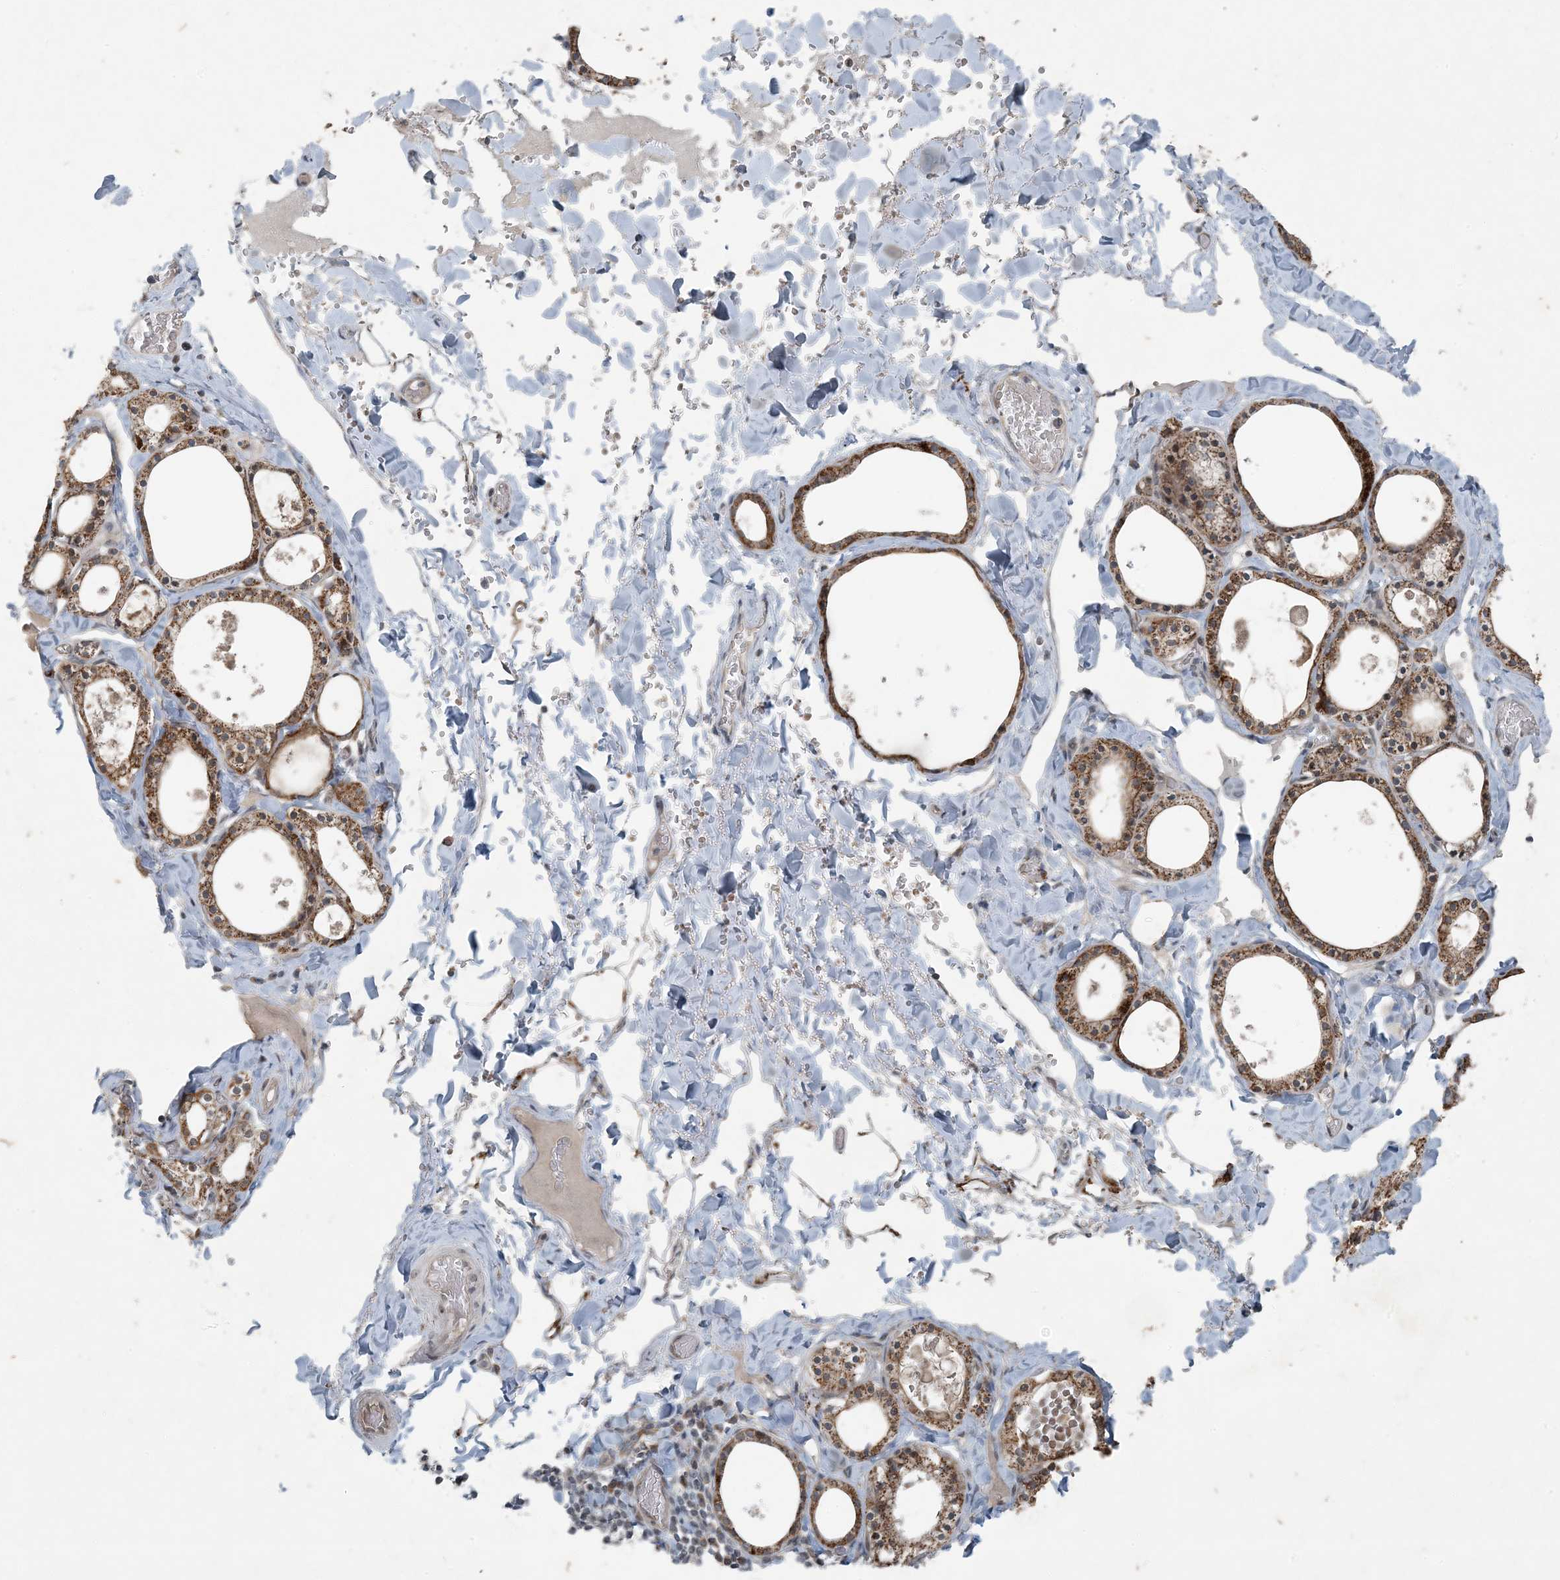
{"staining": {"intensity": "strong", "quantity": ">75%", "location": "cytoplasmic/membranous"}, "tissue": "thyroid gland", "cell_type": "Glandular cells", "image_type": "normal", "snomed": [{"axis": "morphology", "description": "Normal tissue, NOS"}, {"axis": "topography", "description": "Thyroid gland"}], "caption": "This histopathology image demonstrates immunohistochemistry (IHC) staining of normal human thyroid gland, with high strong cytoplasmic/membranous staining in about >75% of glandular cells.", "gene": "PC", "patient": {"sex": "male", "age": 56}}